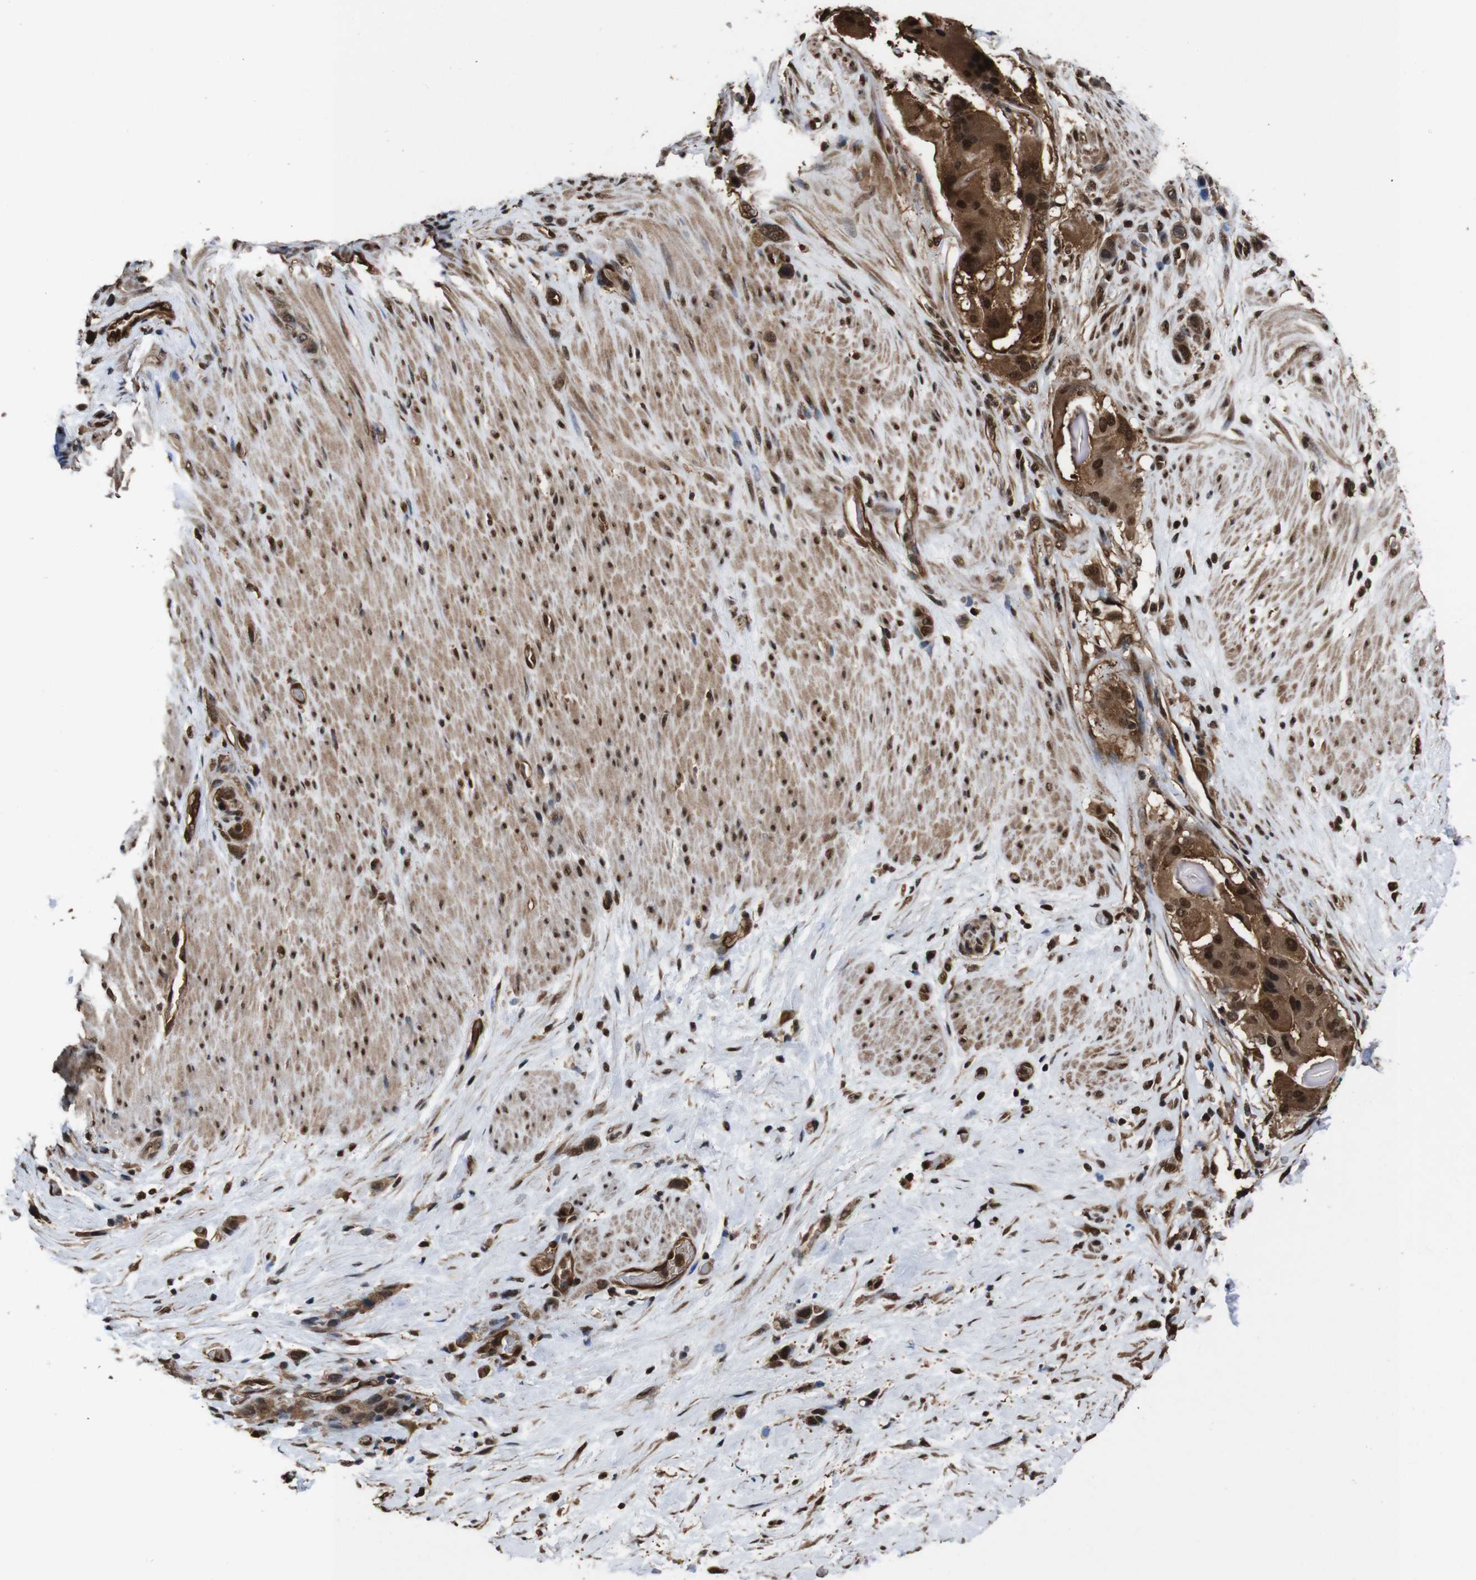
{"staining": {"intensity": "strong", "quantity": ">75%", "location": "cytoplasmic/membranous,nuclear"}, "tissue": "stomach cancer", "cell_type": "Tumor cells", "image_type": "cancer", "snomed": [{"axis": "morphology", "description": "Adenocarcinoma, NOS"}, {"axis": "morphology", "description": "Adenocarcinoma, High grade"}, {"axis": "topography", "description": "Stomach, upper"}, {"axis": "topography", "description": "Stomach, lower"}], "caption": "High-magnification brightfield microscopy of high-grade adenocarcinoma (stomach) stained with DAB (3,3'-diaminobenzidine) (brown) and counterstained with hematoxylin (blue). tumor cells exhibit strong cytoplasmic/membranous and nuclear expression is seen in about>75% of cells.", "gene": "VCP", "patient": {"sex": "female", "age": 65}}